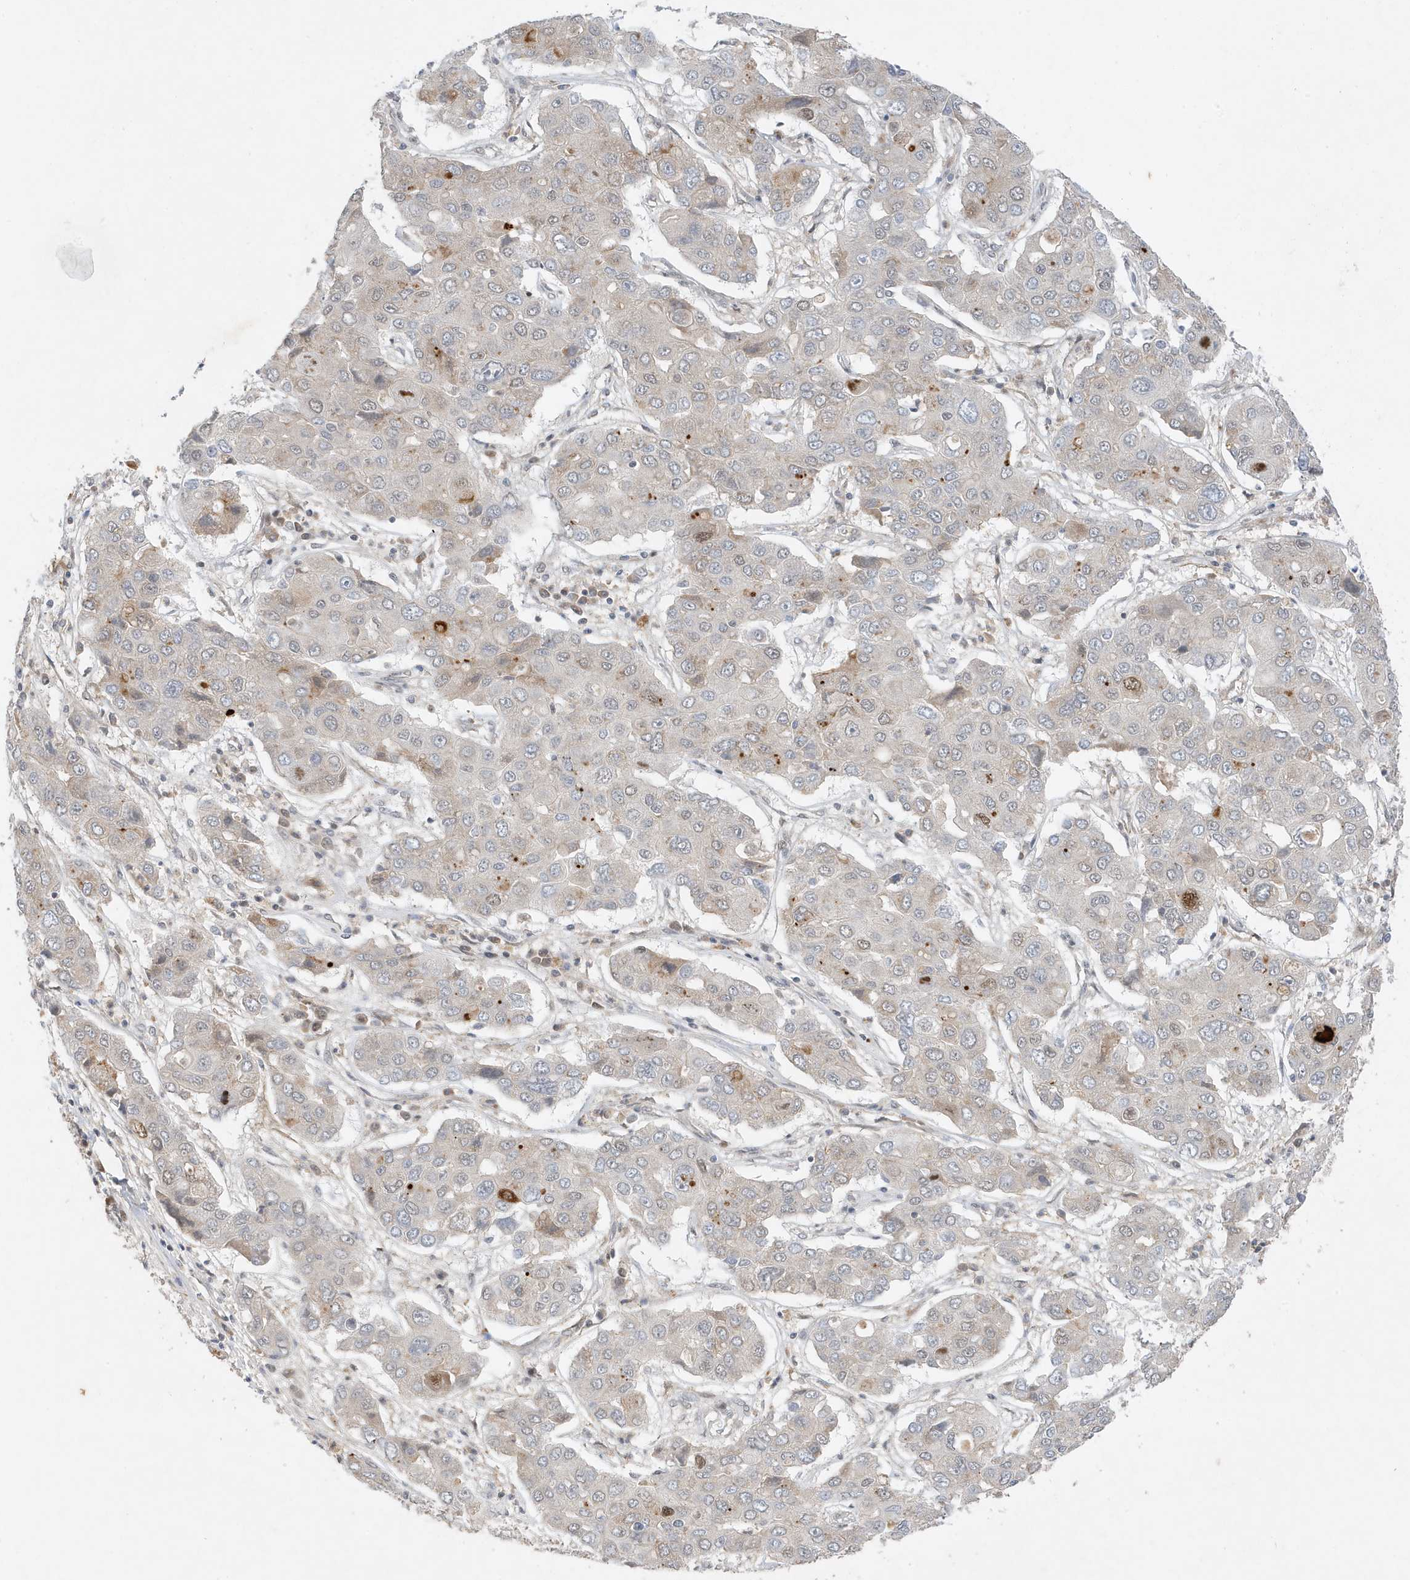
{"staining": {"intensity": "weak", "quantity": "<25%", "location": "nuclear"}, "tissue": "liver cancer", "cell_type": "Tumor cells", "image_type": "cancer", "snomed": [{"axis": "morphology", "description": "Cholangiocarcinoma"}, {"axis": "topography", "description": "Liver"}], "caption": "A photomicrograph of liver cancer stained for a protein reveals no brown staining in tumor cells.", "gene": "MAST3", "patient": {"sex": "male", "age": 67}}